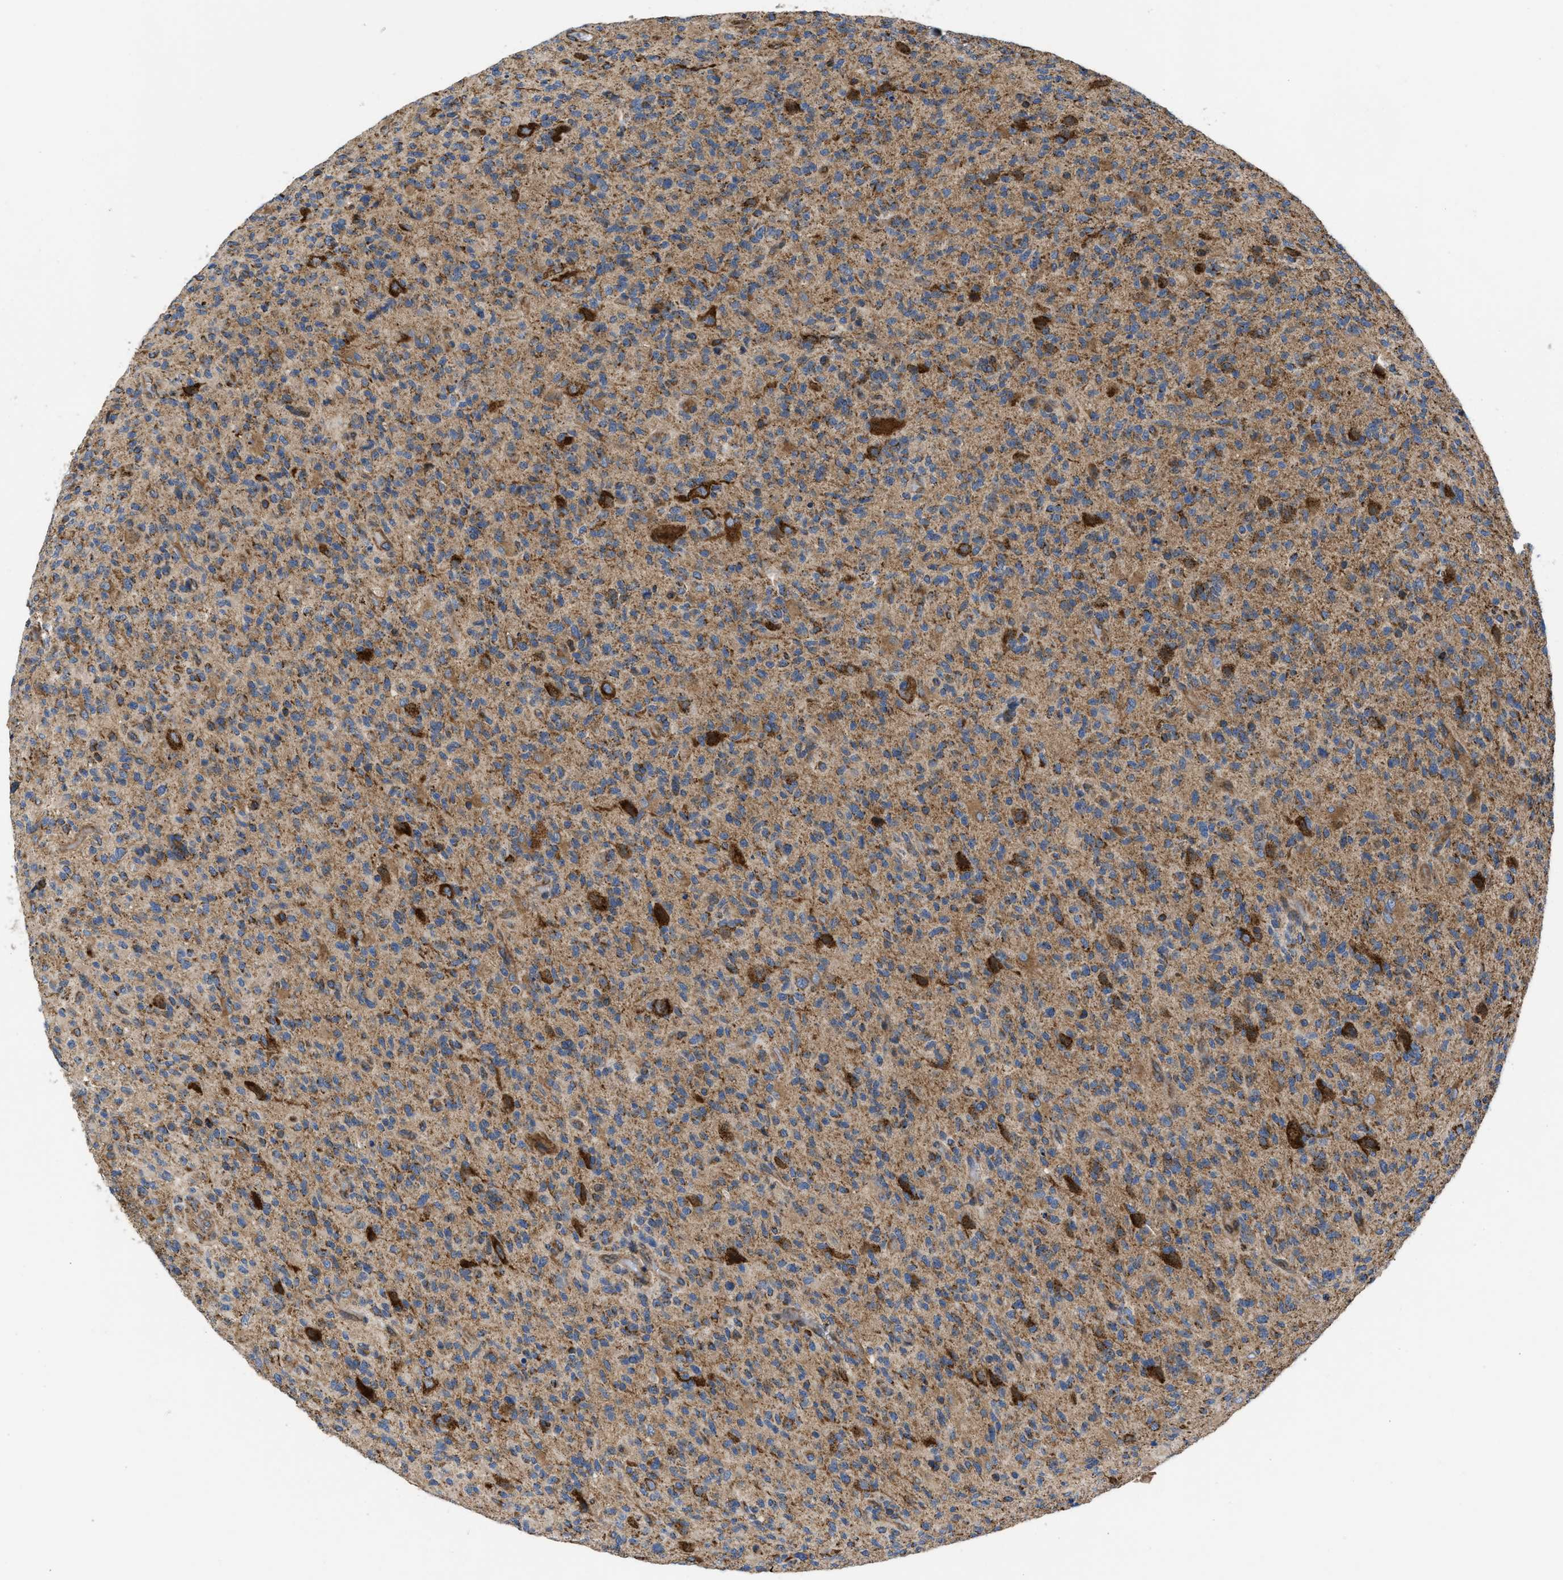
{"staining": {"intensity": "moderate", "quantity": ">75%", "location": "cytoplasmic/membranous"}, "tissue": "glioma", "cell_type": "Tumor cells", "image_type": "cancer", "snomed": [{"axis": "morphology", "description": "Glioma, malignant, High grade"}, {"axis": "topography", "description": "Brain"}], "caption": "There is medium levels of moderate cytoplasmic/membranous expression in tumor cells of malignant glioma (high-grade), as demonstrated by immunohistochemical staining (brown color).", "gene": "OPTN", "patient": {"sex": "male", "age": 71}}